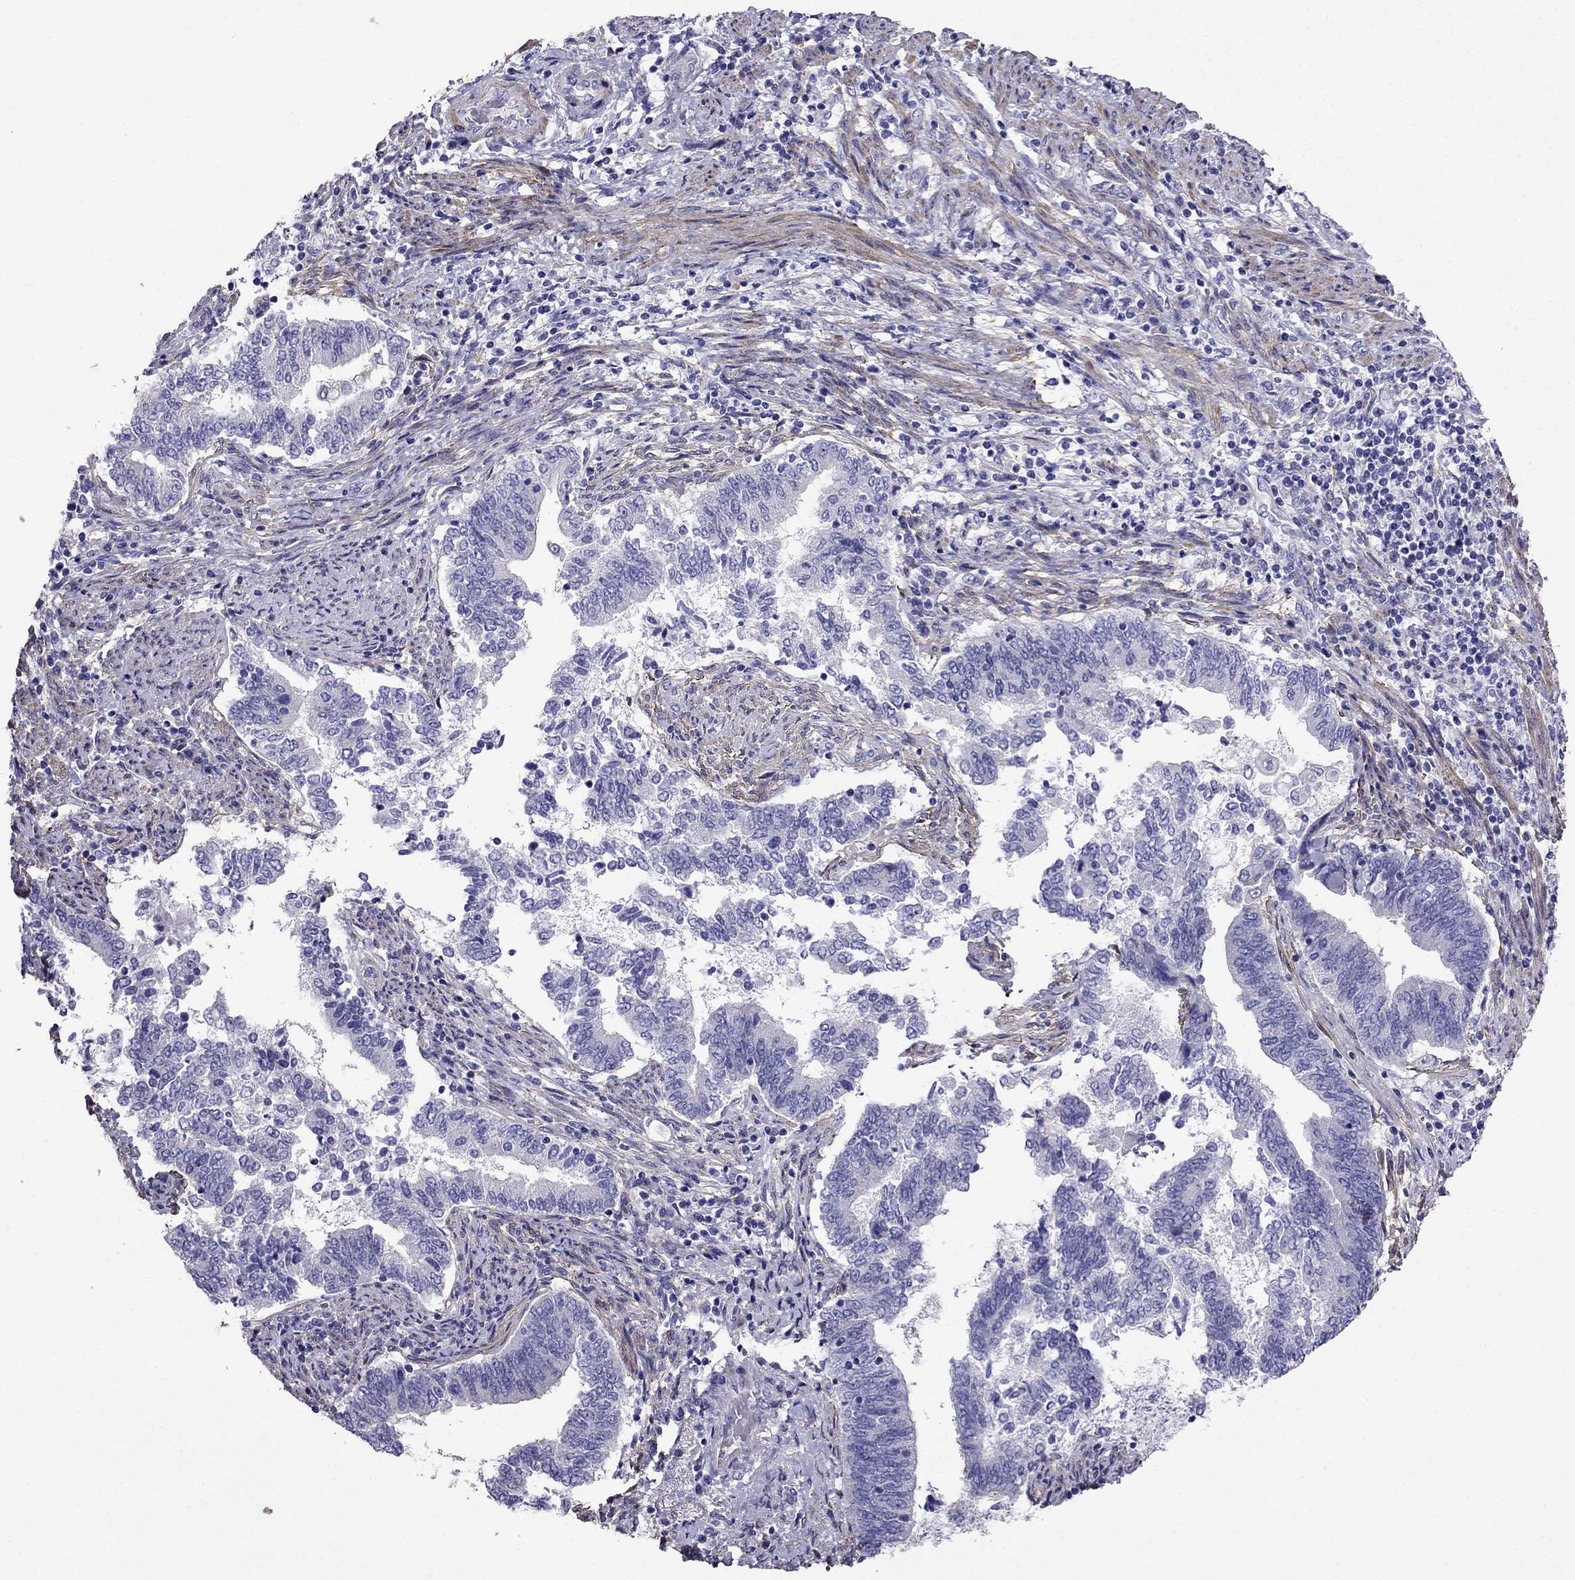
{"staining": {"intensity": "negative", "quantity": "none", "location": "none"}, "tissue": "endometrial cancer", "cell_type": "Tumor cells", "image_type": "cancer", "snomed": [{"axis": "morphology", "description": "Adenocarcinoma, NOS"}, {"axis": "topography", "description": "Endometrium"}], "caption": "This is a micrograph of immunohistochemistry (IHC) staining of endometrial cancer, which shows no staining in tumor cells.", "gene": "GPR50", "patient": {"sex": "female", "age": 65}}